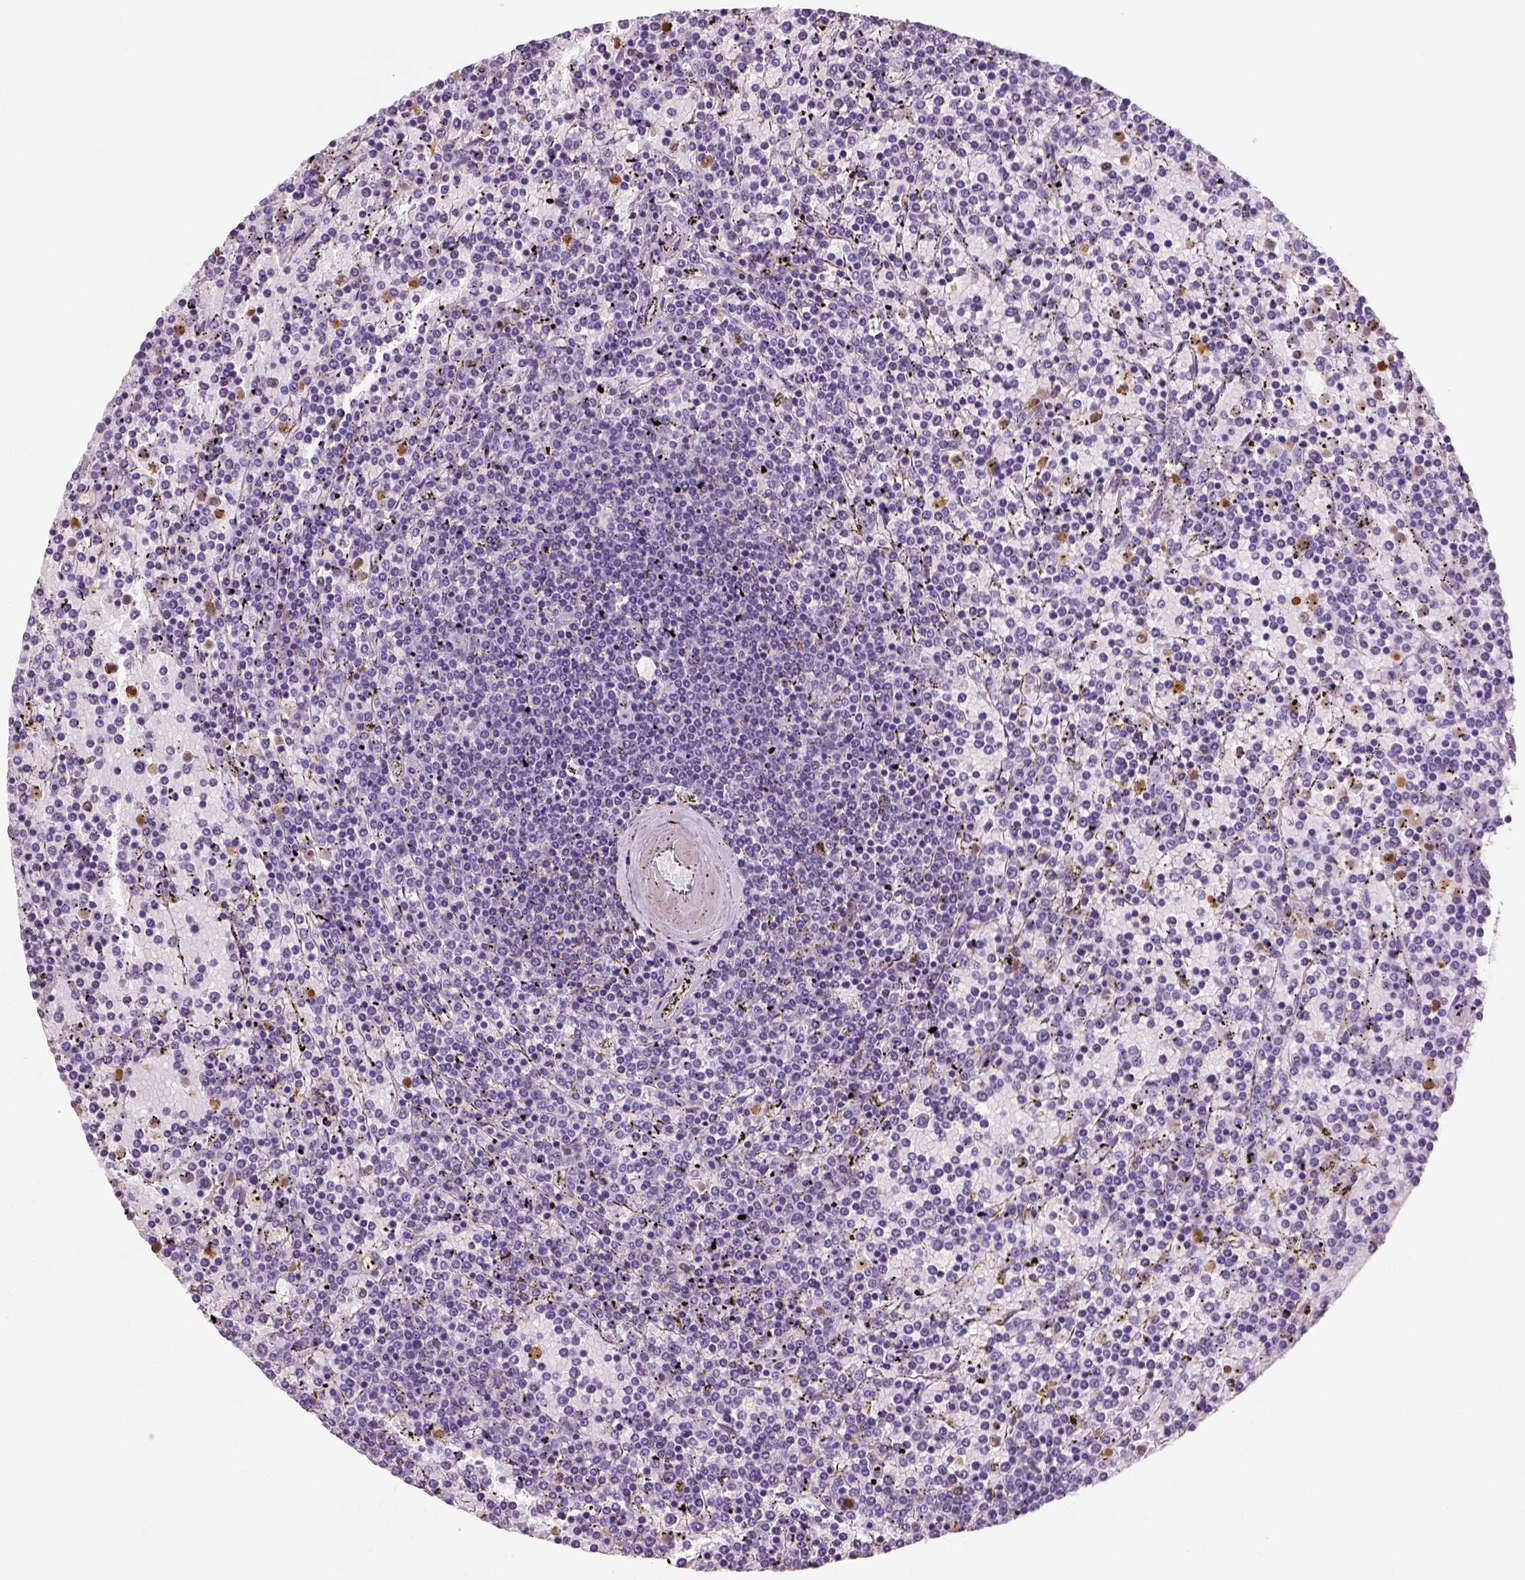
{"staining": {"intensity": "negative", "quantity": "none", "location": "none"}, "tissue": "lymphoma", "cell_type": "Tumor cells", "image_type": "cancer", "snomed": [{"axis": "morphology", "description": "Malignant lymphoma, non-Hodgkin's type, Low grade"}, {"axis": "topography", "description": "Spleen"}], "caption": "IHC histopathology image of neoplastic tissue: human lymphoma stained with DAB exhibits no significant protein positivity in tumor cells. The staining was performed using DAB (3,3'-diaminobenzidine) to visualize the protein expression in brown, while the nuclei were stained in blue with hematoxylin (Magnification: 20x).", "gene": "NECAB2", "patient": {"sex": "female", "age": 77}}